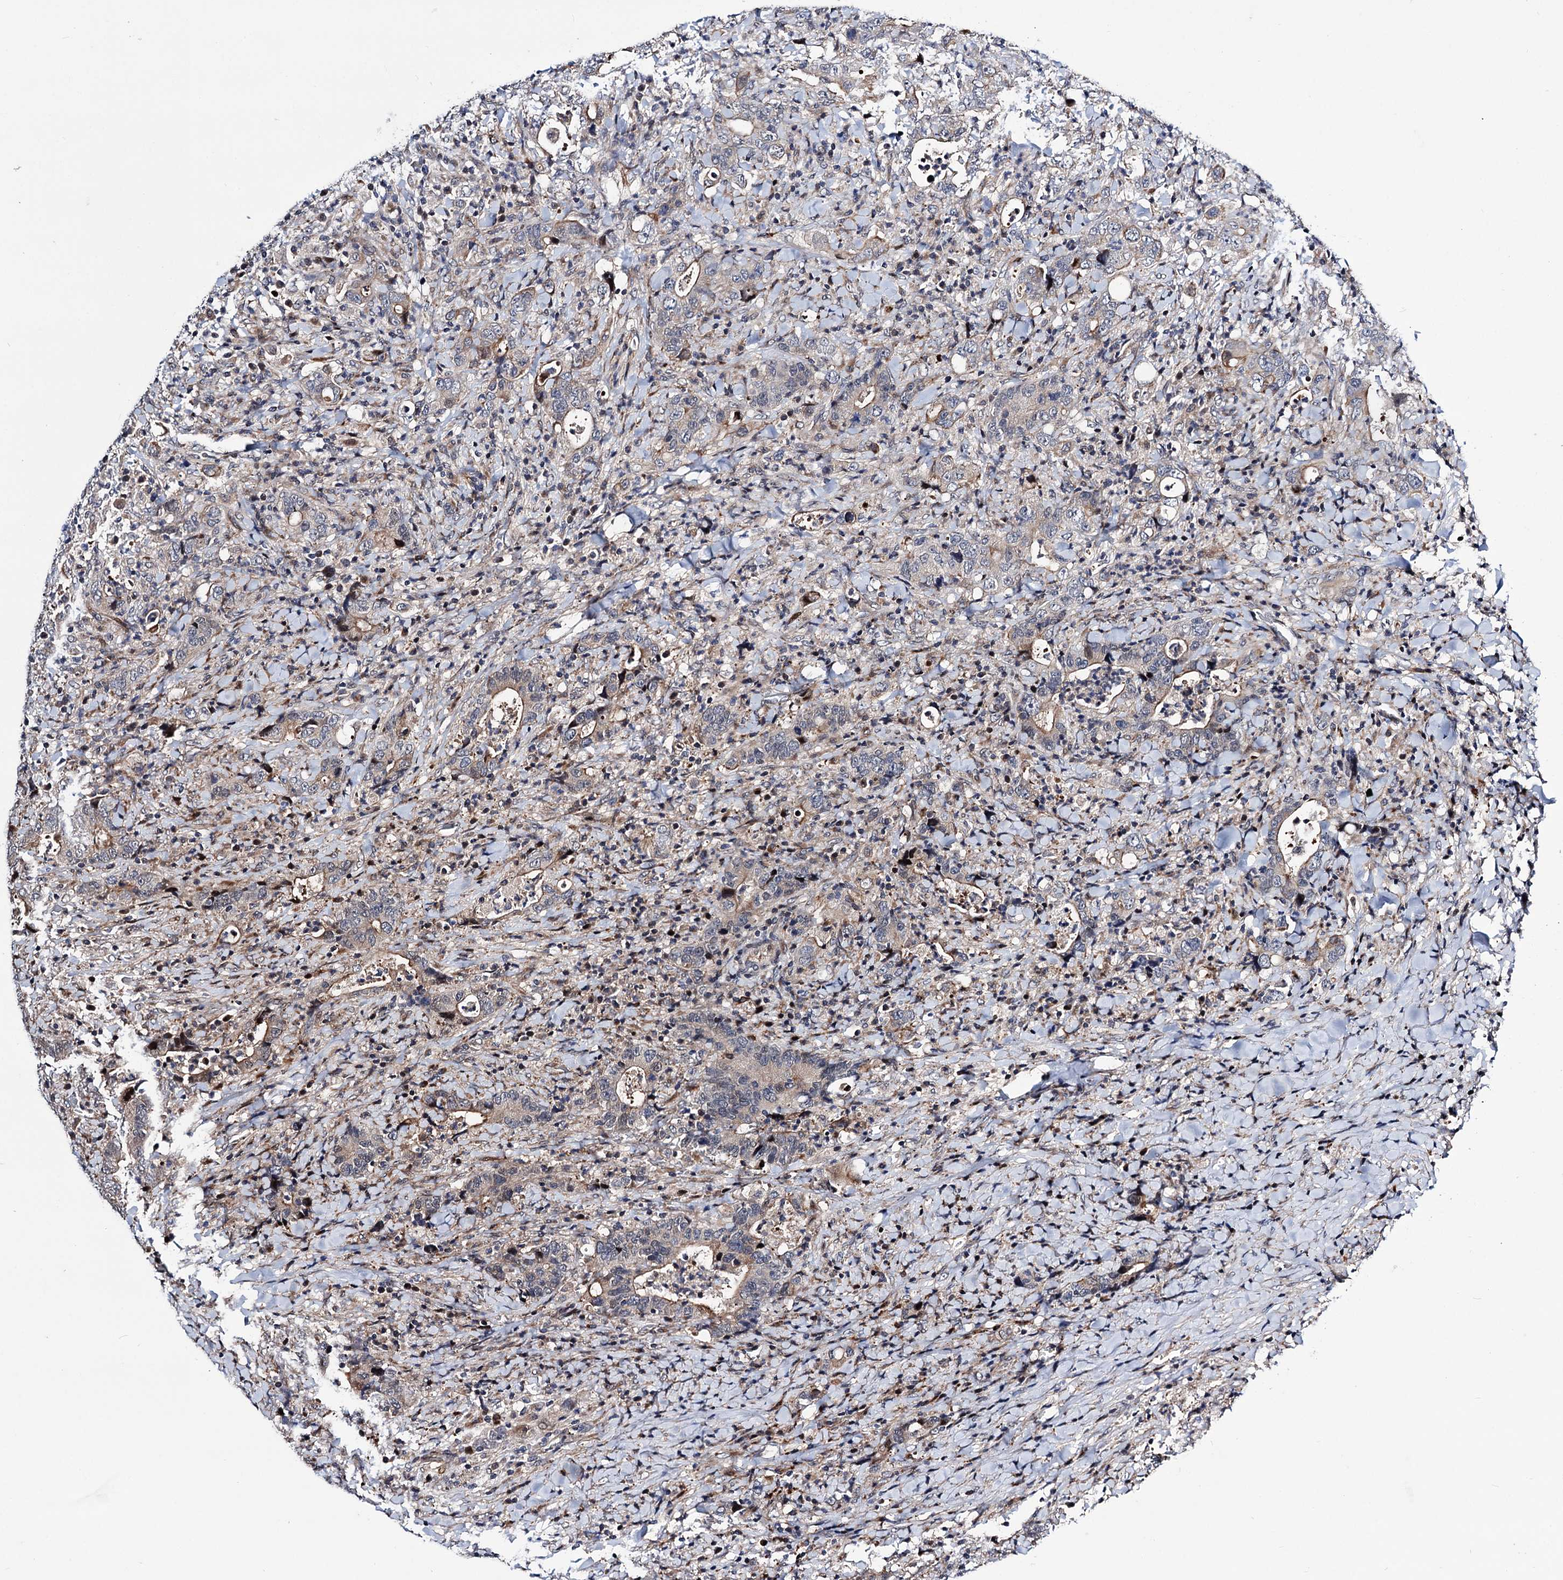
{"staining": {"intensity": "weak", "quantity": "25%-75%", "location": "cytoplasmic/membranous"}, "tissue": "colorectal cancer", "cell_type": "Tumor cells", "image_type": "cancer", "snomed": [{"axis": "morphology", "description": "Adenocarcinoma, NOS"}, {"axis": "topography", "description": "Colon"}], "caption": "Weak cytoplasmic/membranous protein expression is identified in about 25%-75% of tumor cells in colorectal adenocarcinoma. The staining was performed using DAB (3,3'-diaminobenzidine), with brown indicating positive protein expression. Nuclei are stained blue with hematoxylin.", "gene": "UBR1", "patient": {"sex": "female", "age": 75}}